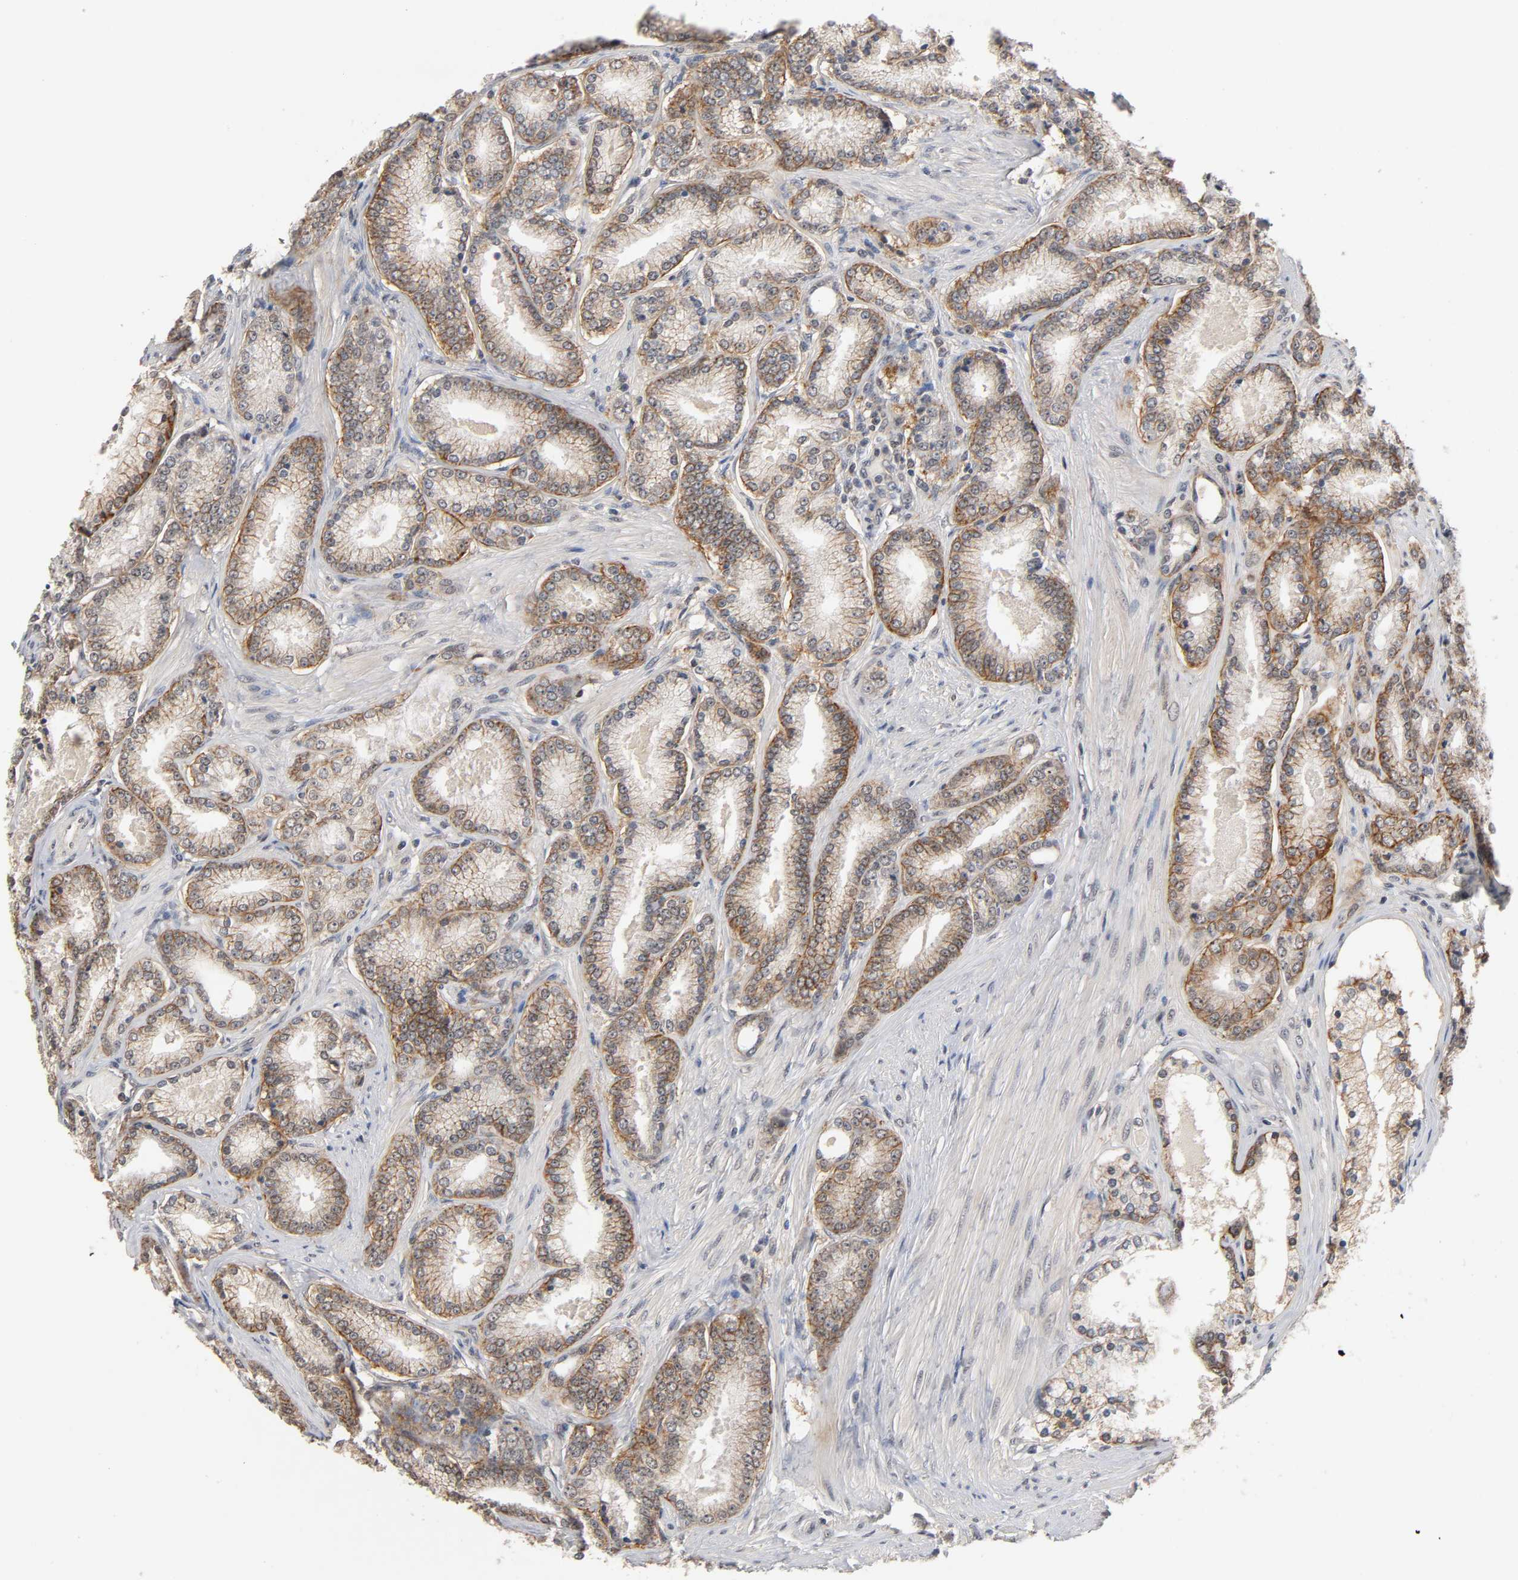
{"staining": {"intensity": "moderate", "quantity": ">75%", "location": "cytoplasmic/membranous"}, "tissue": "prostate cancer", "cell_type": "Tumor cells", "image_type": "cancer", "snomed": [{"axis": "morphology", "description": "Adenocarcinoma, Low grade"}, {"axis": "topography", "description": "Prostate"}], "caption": "Low-grade adenocarcinoma (prostate) was stained to show a protein in brown. There is medium levels of moderate cytoplasmic/membranous staining in about >75% of tumor cells. Using DAB (3,3'-diaminobenzidine) (brown) and hematoxylin (blue) stains, captured at high magnification using brightfield microscopy.", "gene": "HTR1E", "patient": {"sex": "male", "age": 71}}